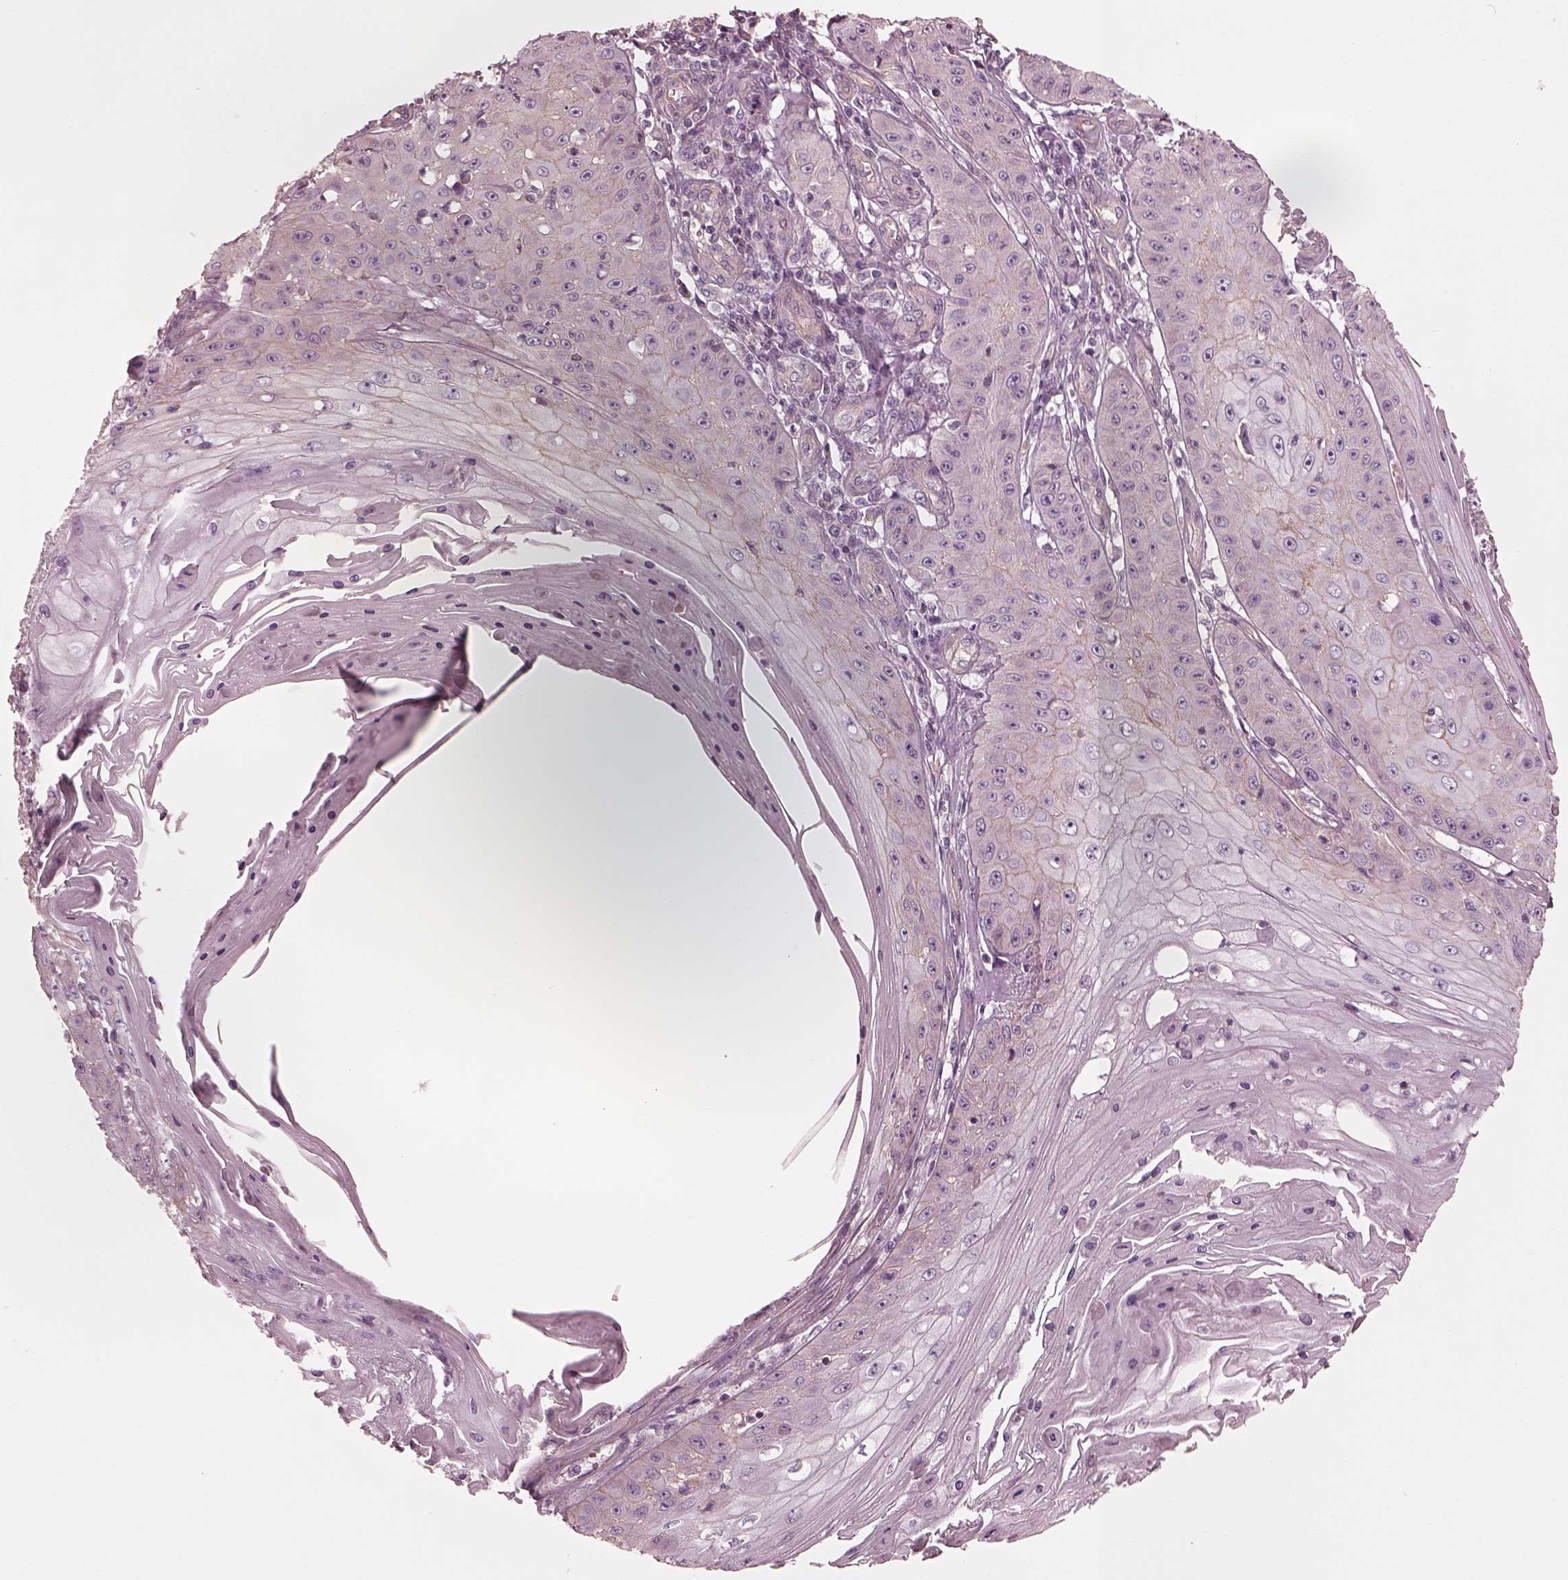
{"staining": {"intensity": "weak", "quantity": "25%-75%", "location": "cytoplasmic/membranous"}, "tissue": "skin cancer", "cell_type": "Tumor cells", "image_type": "cancer", "snomed": [{"axis": "morphology", "description": "Squamous cell carcinoma, NOS"}, {"axis": "topography", "description": "Skin"}], "caption": "This micrograph displays immunohistochemistry (IHC) staining of human squamous cell carcinoma (skin), with low weak cytoplasmic/membranous expression in approximately 25%-75% of tumor cells.", "gene": "ELAPOR1", "patient": {"sex": "male", "age": 70}}